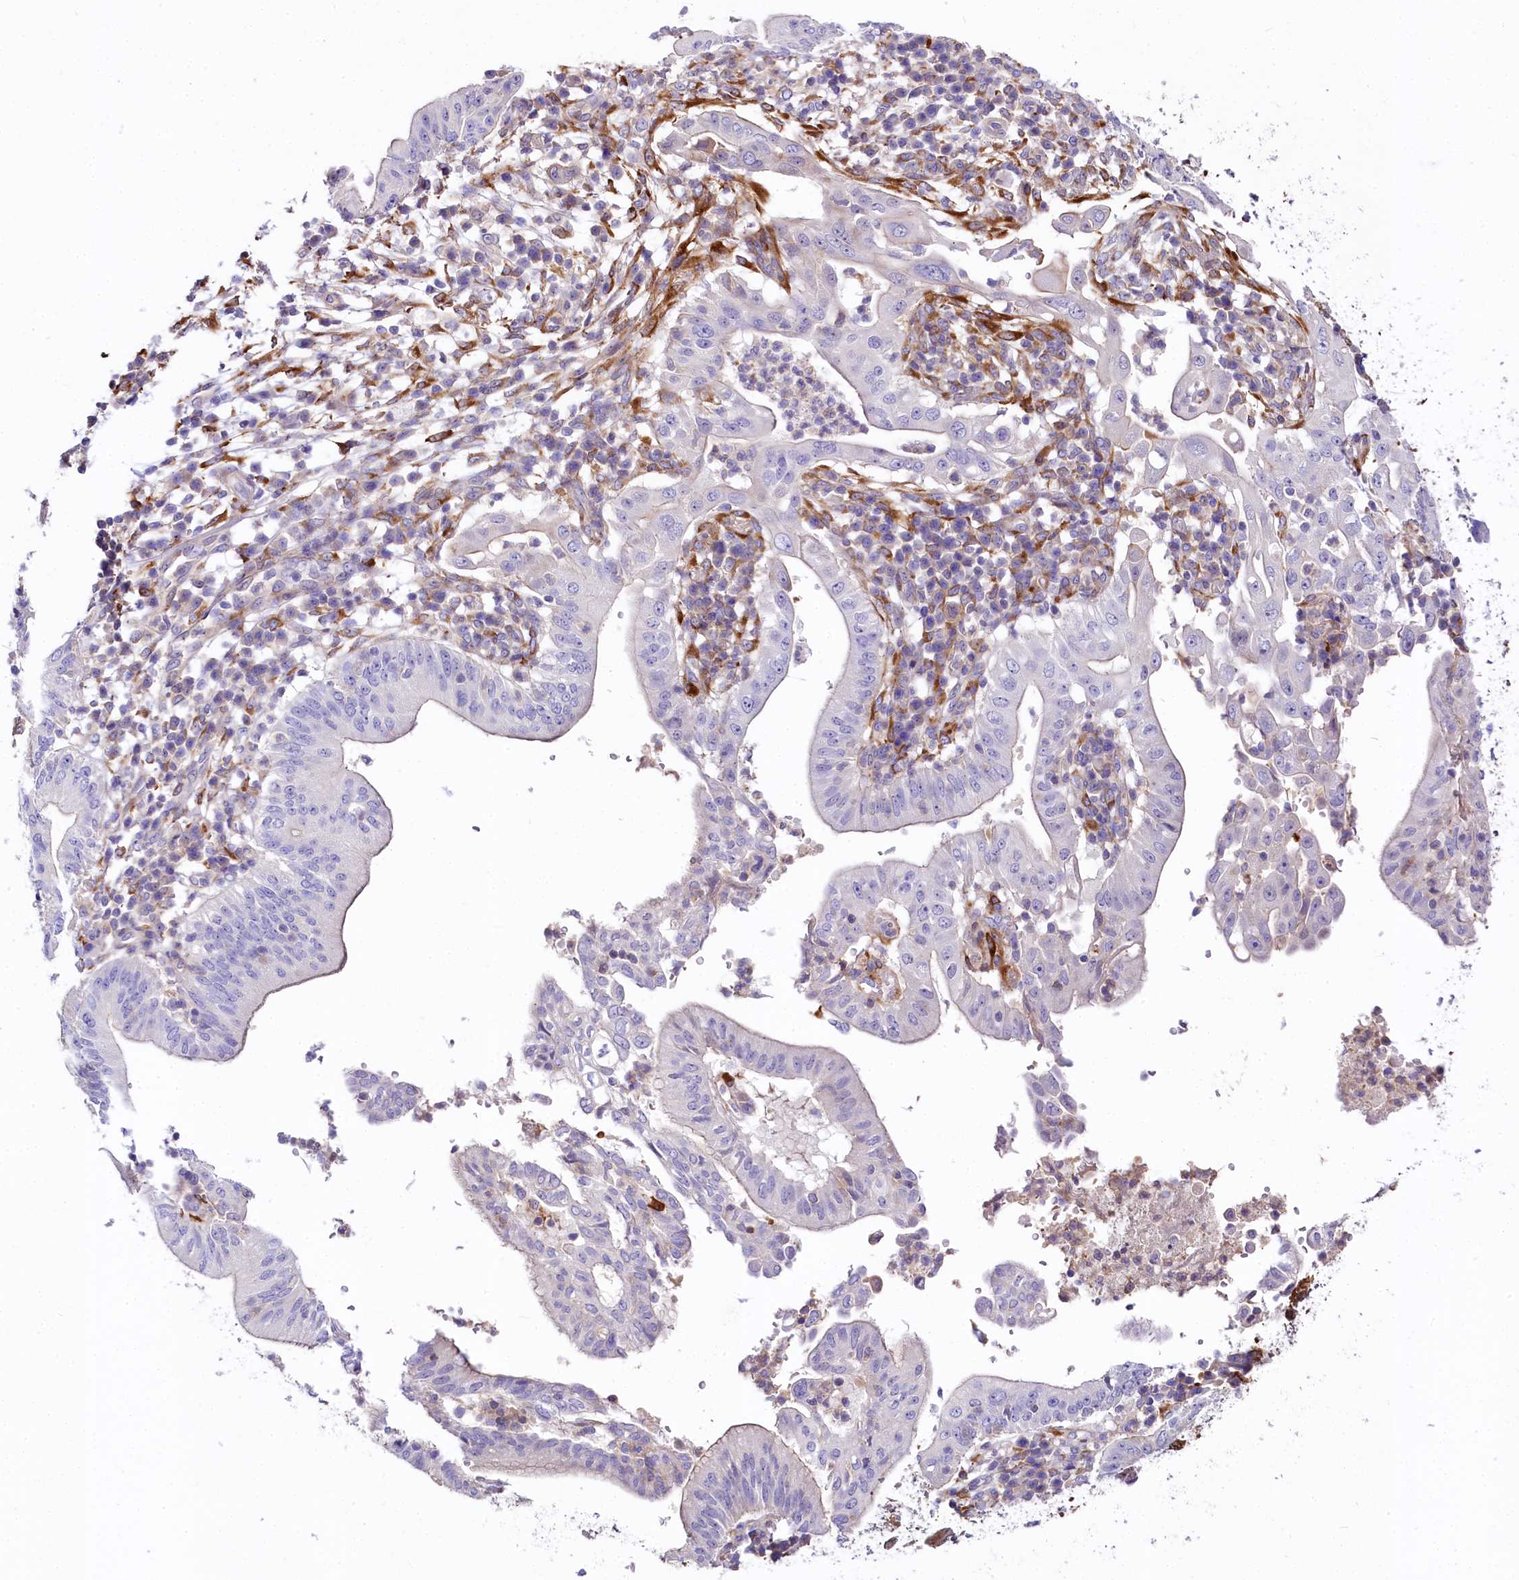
{"staining": {"intensity": "negative", "quantity": "none", "location": "none"}, "tissue": "pancreatic cancer", "cell_type": "Tumor cells", "image_type": "cancer", "snomed": [{"axis": "morphology", "description": "Adenocarcinoma, NOS"}, {"axis": "topography", "description": "Pancreas"}], "caption": "Immunohistochemistry of pancreatic cancer (adenocarcinoma) exhibits no positivity in tumor cells. (DAB IHC with hematoxylin counter stain).", "gene": "FCHSD2", "patient": {"sex": "male", "age": 68}}